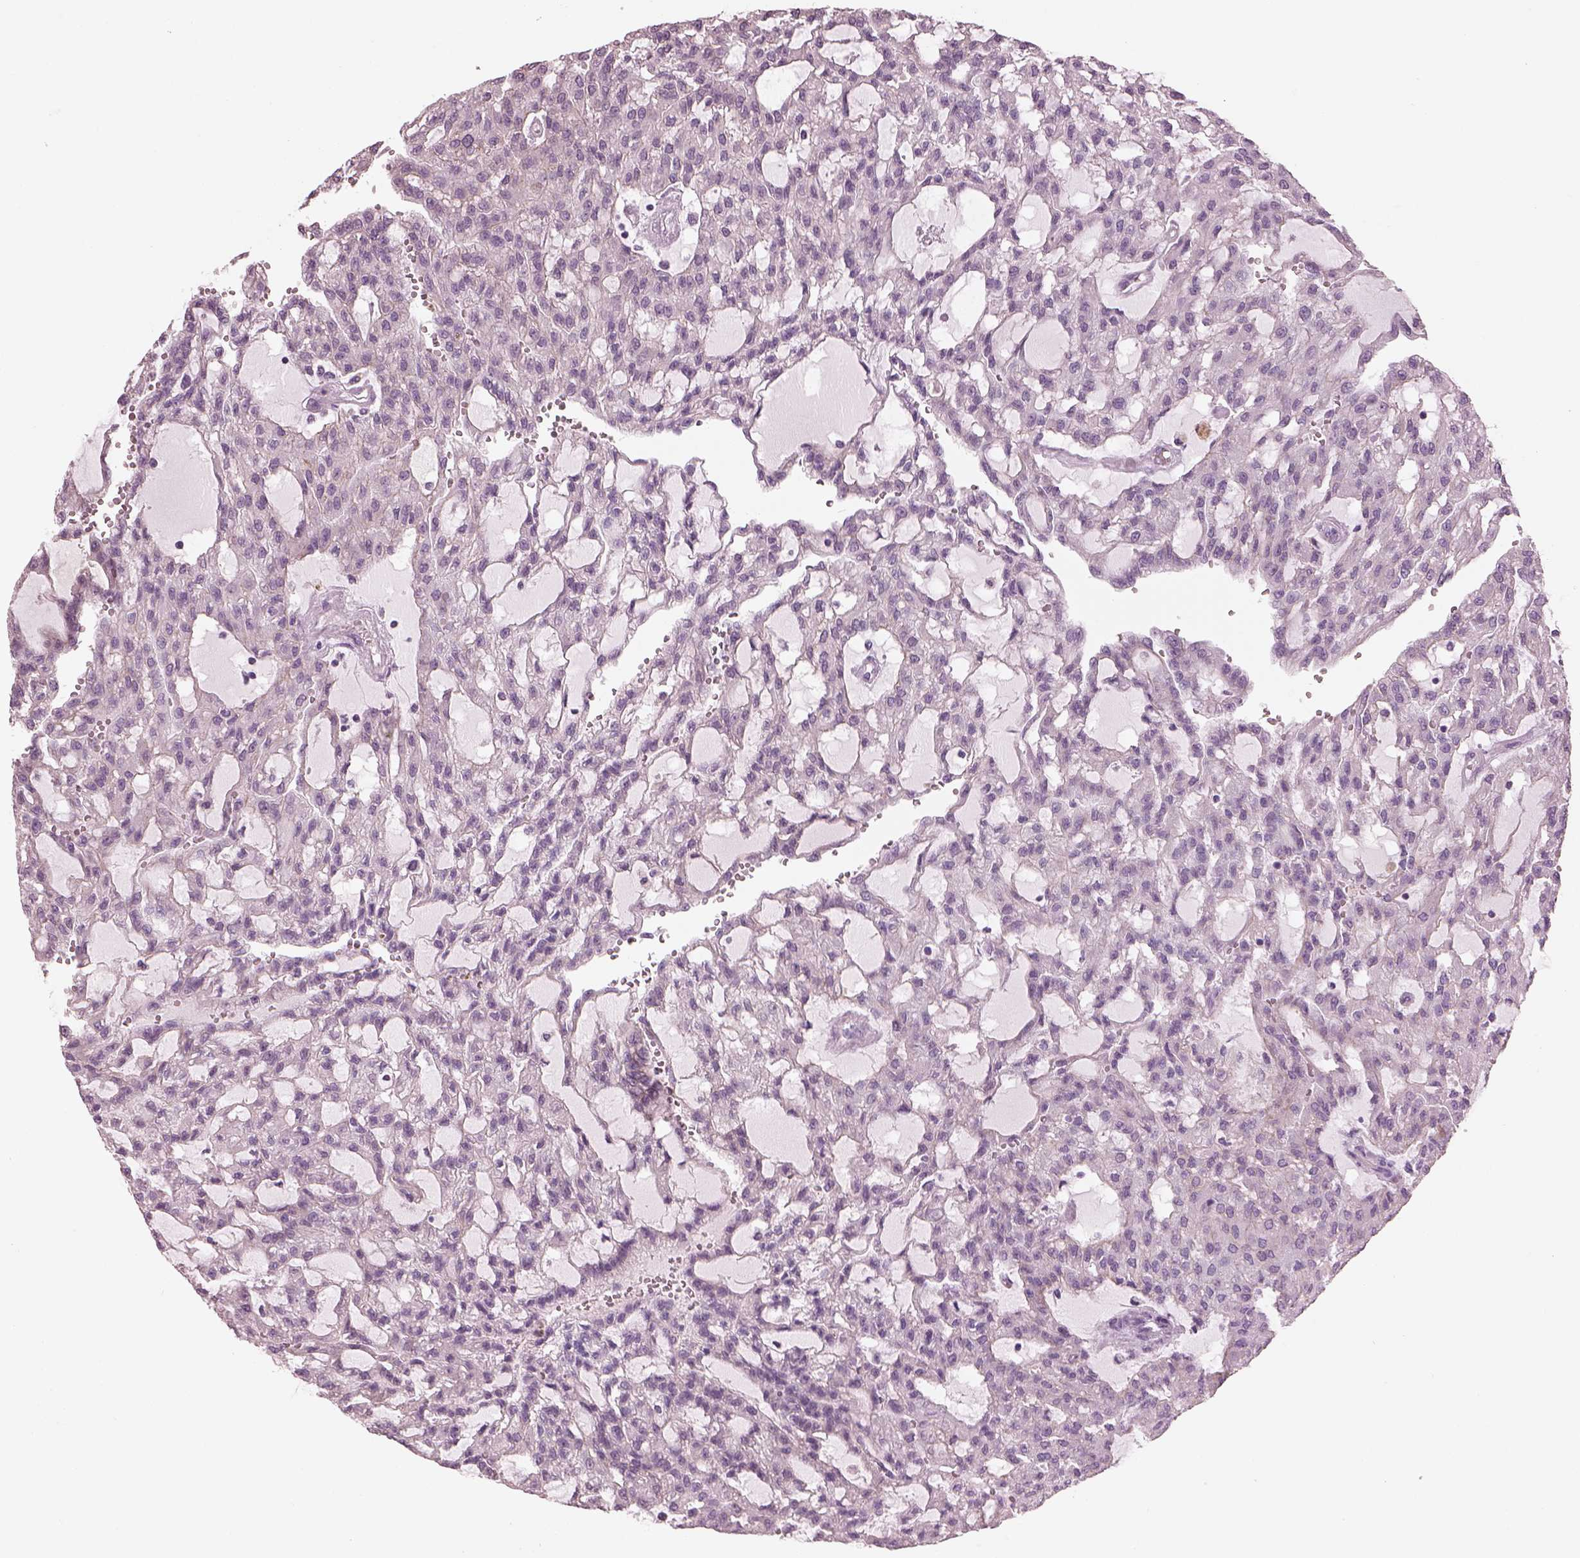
{"staining": {"intensity": "negative", "quantity": "none", "location": "none"}, "tissue": "renal cancer", "cell_type": "Tumor cells", "image_type": "cancer", "snomed": [{"axis": "morphology", "description": "Adenocarcinoma, NOS"}, {"axis": "topography", "description": "Kidney"}], "caption": "Human renal adenocarcinoma stained for a protein using immunohistochemistry (IHC) demonstrates no expression in tumor cells.", "gene": "HYDIN", "patient": {"sex": "male", "age": 63}}